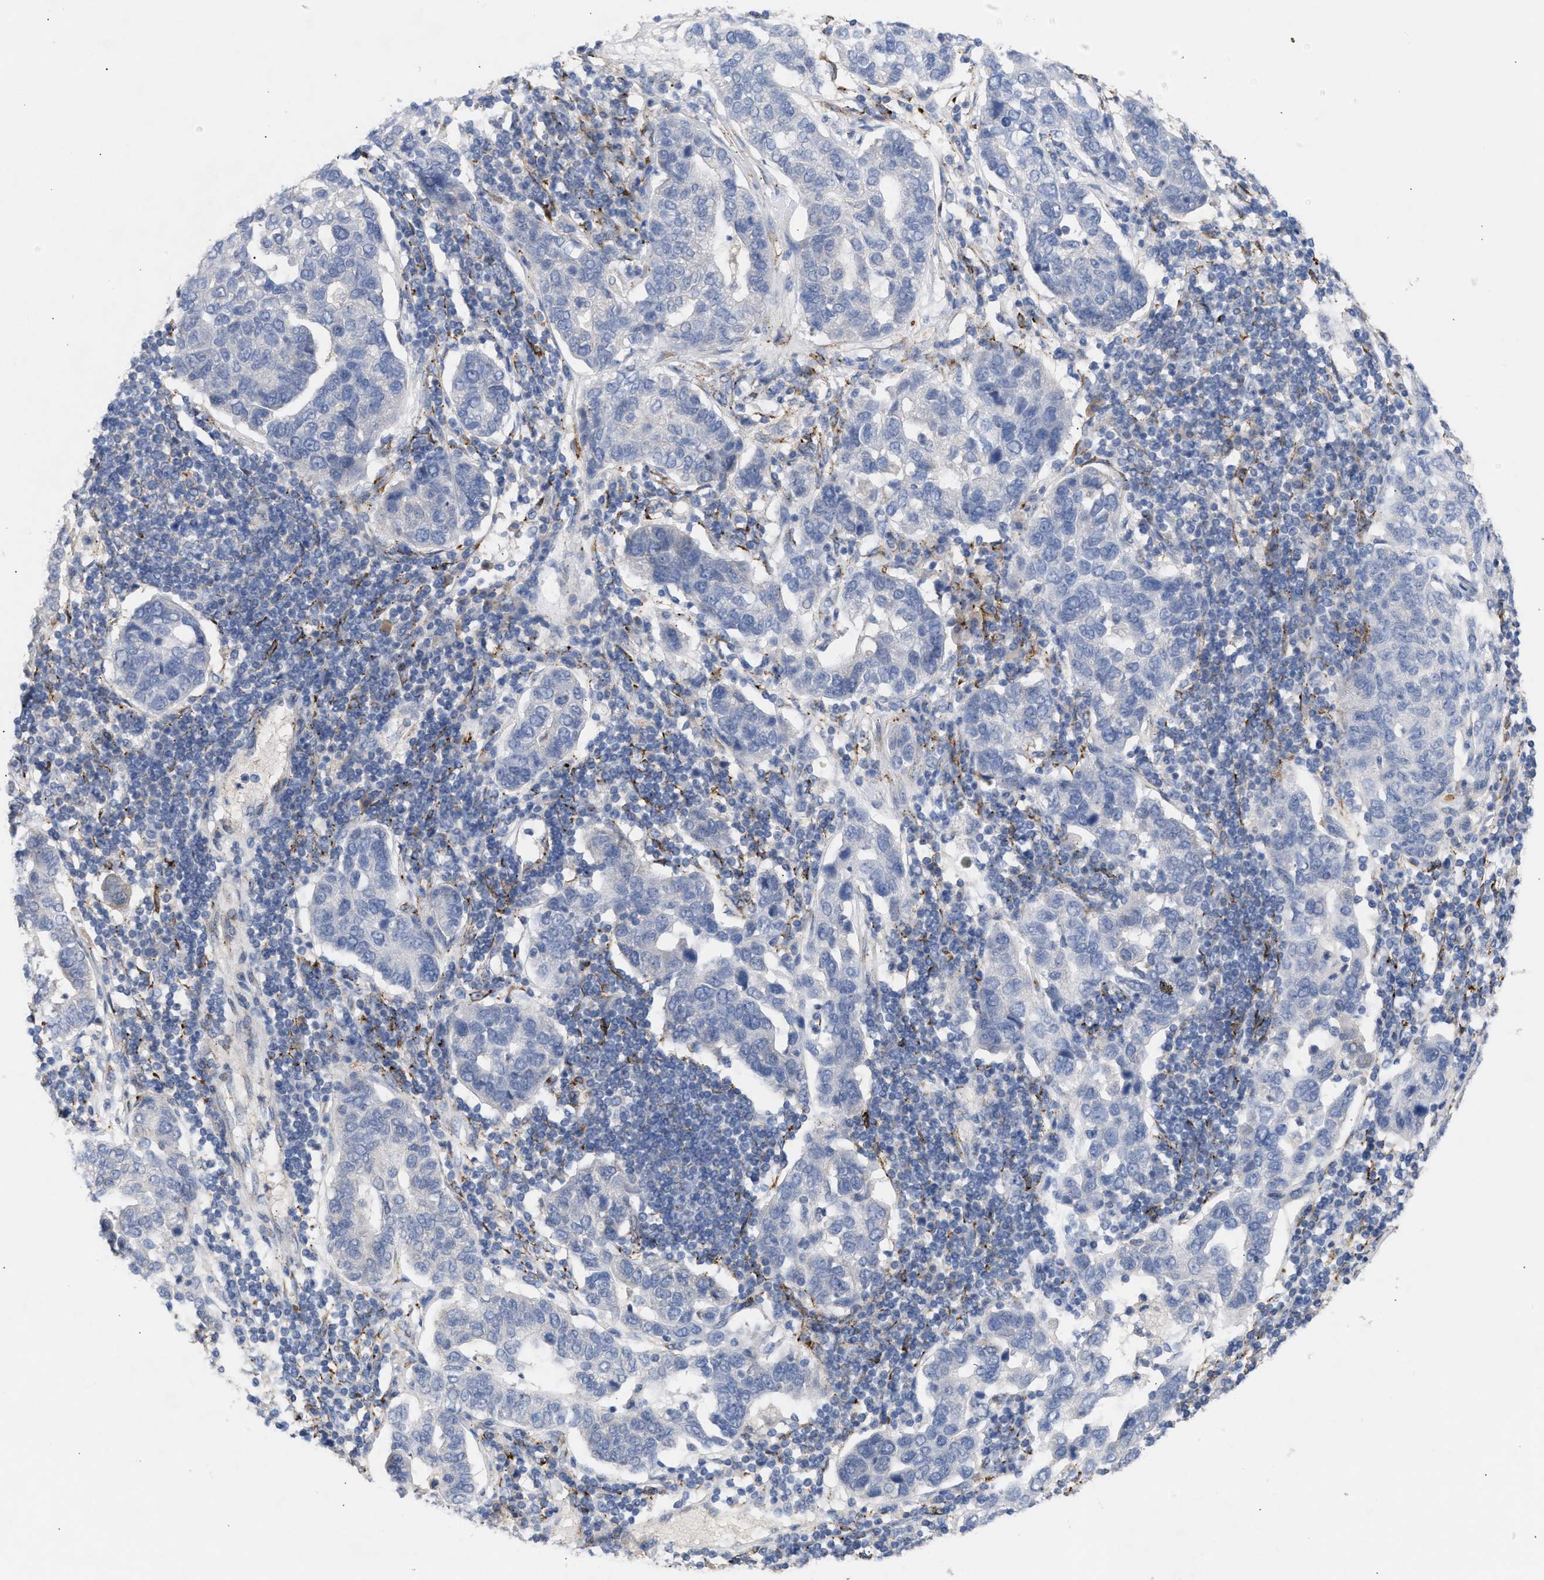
{"staining": {"intensity": "negative", "quantity": "none", "location": "none"}, "tissue": "pancreatic cancer", "cell_type": "Tumor cells", "image_type": "cancer", "snomed": [{"axis": "morphology", "description": "Adenocarcinoma, NOS"}, {"axis": "topography", "description": "Pancreas"}], "caption": "Protein analysis of adenocarcinoma (pancreatic) demonstrates no significant positivity in tumor cells.", "gene": "SELENOM", "patient": {"sex": "female", "age": 61}}